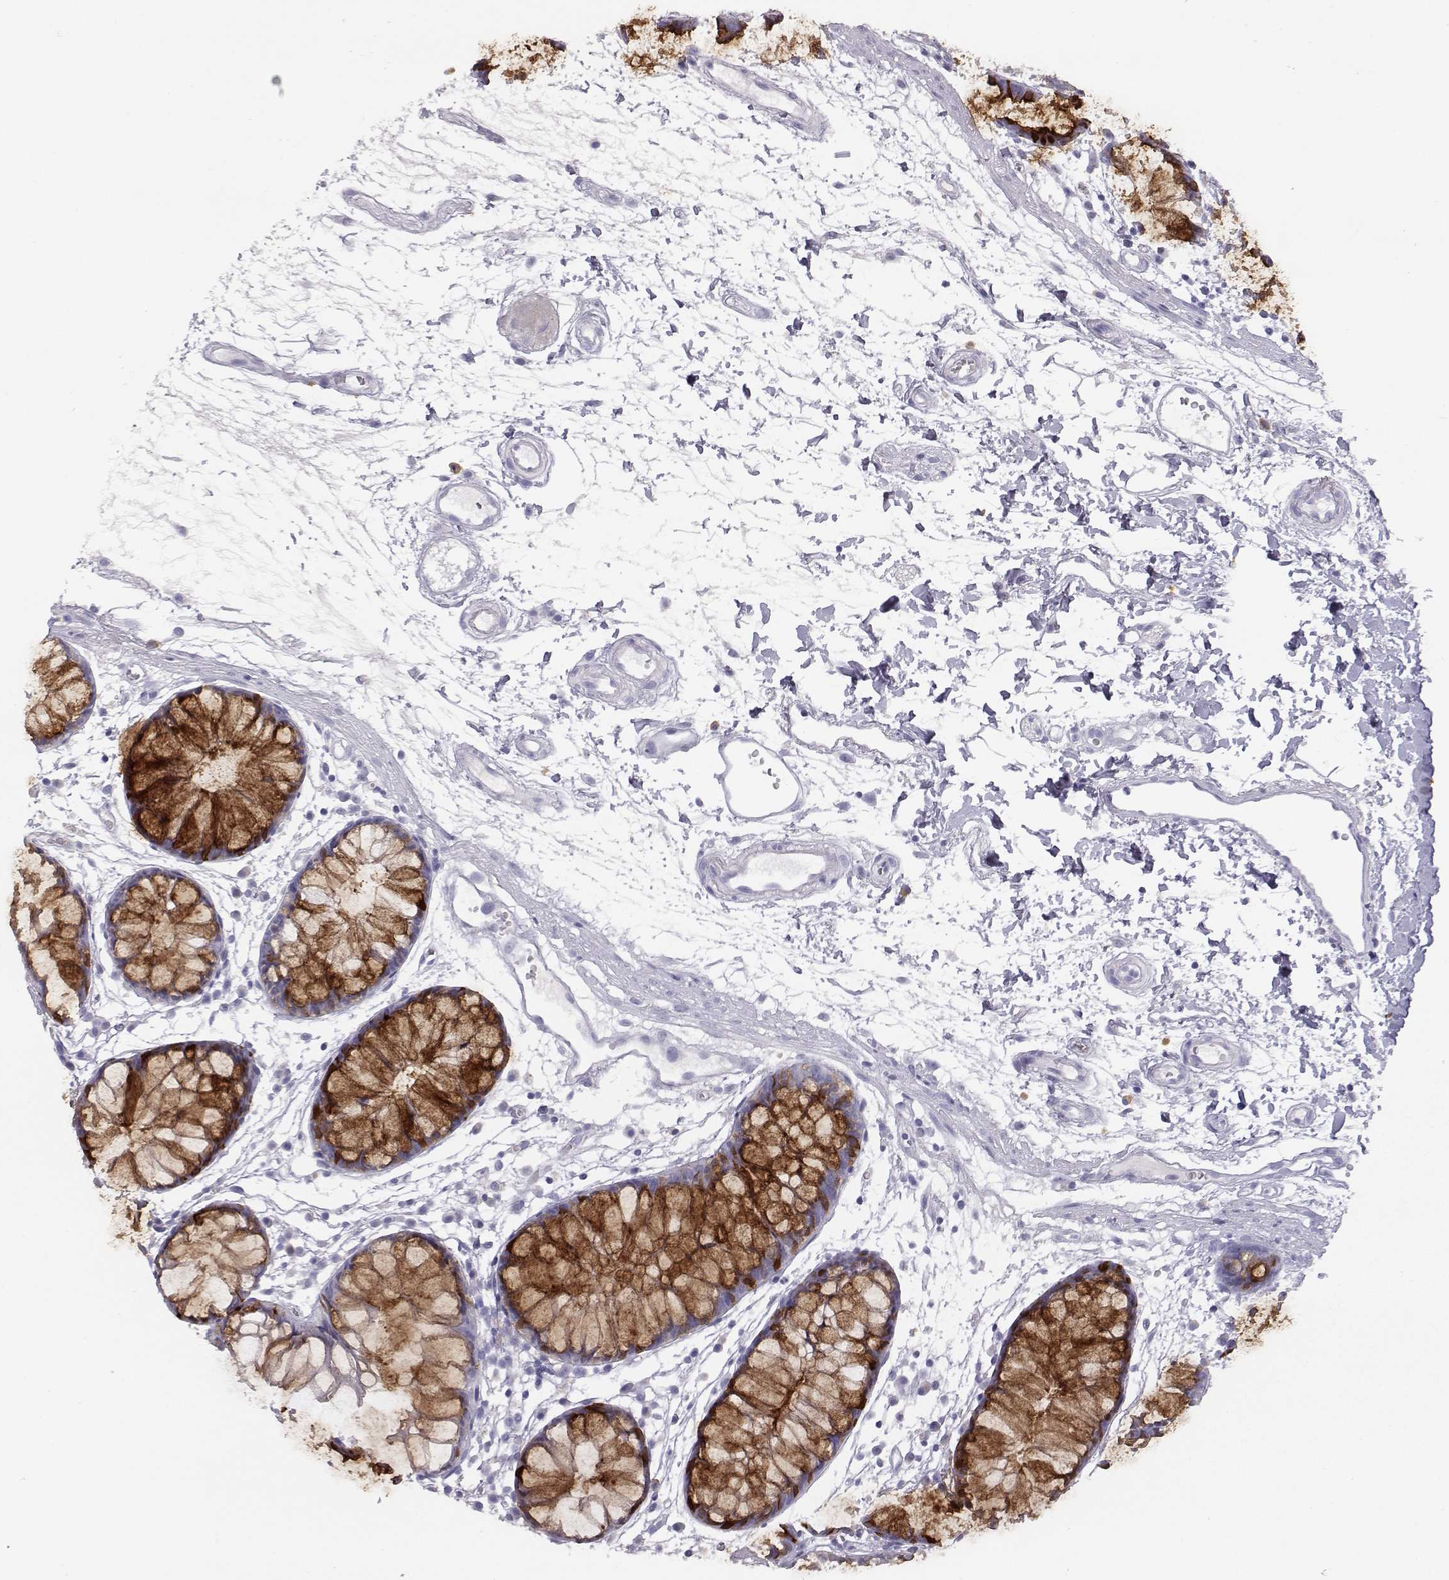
{"staining": {"intensity": "negative", "quantity": "none", "location": "none"}, "tissue": "colon", "cell_type": "Endothelial cells", "image_type": "normal", "snomed": [{"axis": "morphology", "description": "Normal tissue, NOS"}, {"axis": "morphology", "description": "Adenocarcinoma, NOS"}, {"axis": "topography", "description": "Colon"}], "caption": "Immunohistochemistry (IHC) histopathology image of unremarkable colon stained for a protein (brown), which exhibits no positivity in endothelial cells. Brightfield microscopy of IHC stained with DAB (3,3'-diaminobenzidine) (brown) and hematoxylin (blue), captured at high magnification.", "gene": "ITLN1", "patient": {"sex": "male", "age": 65}}